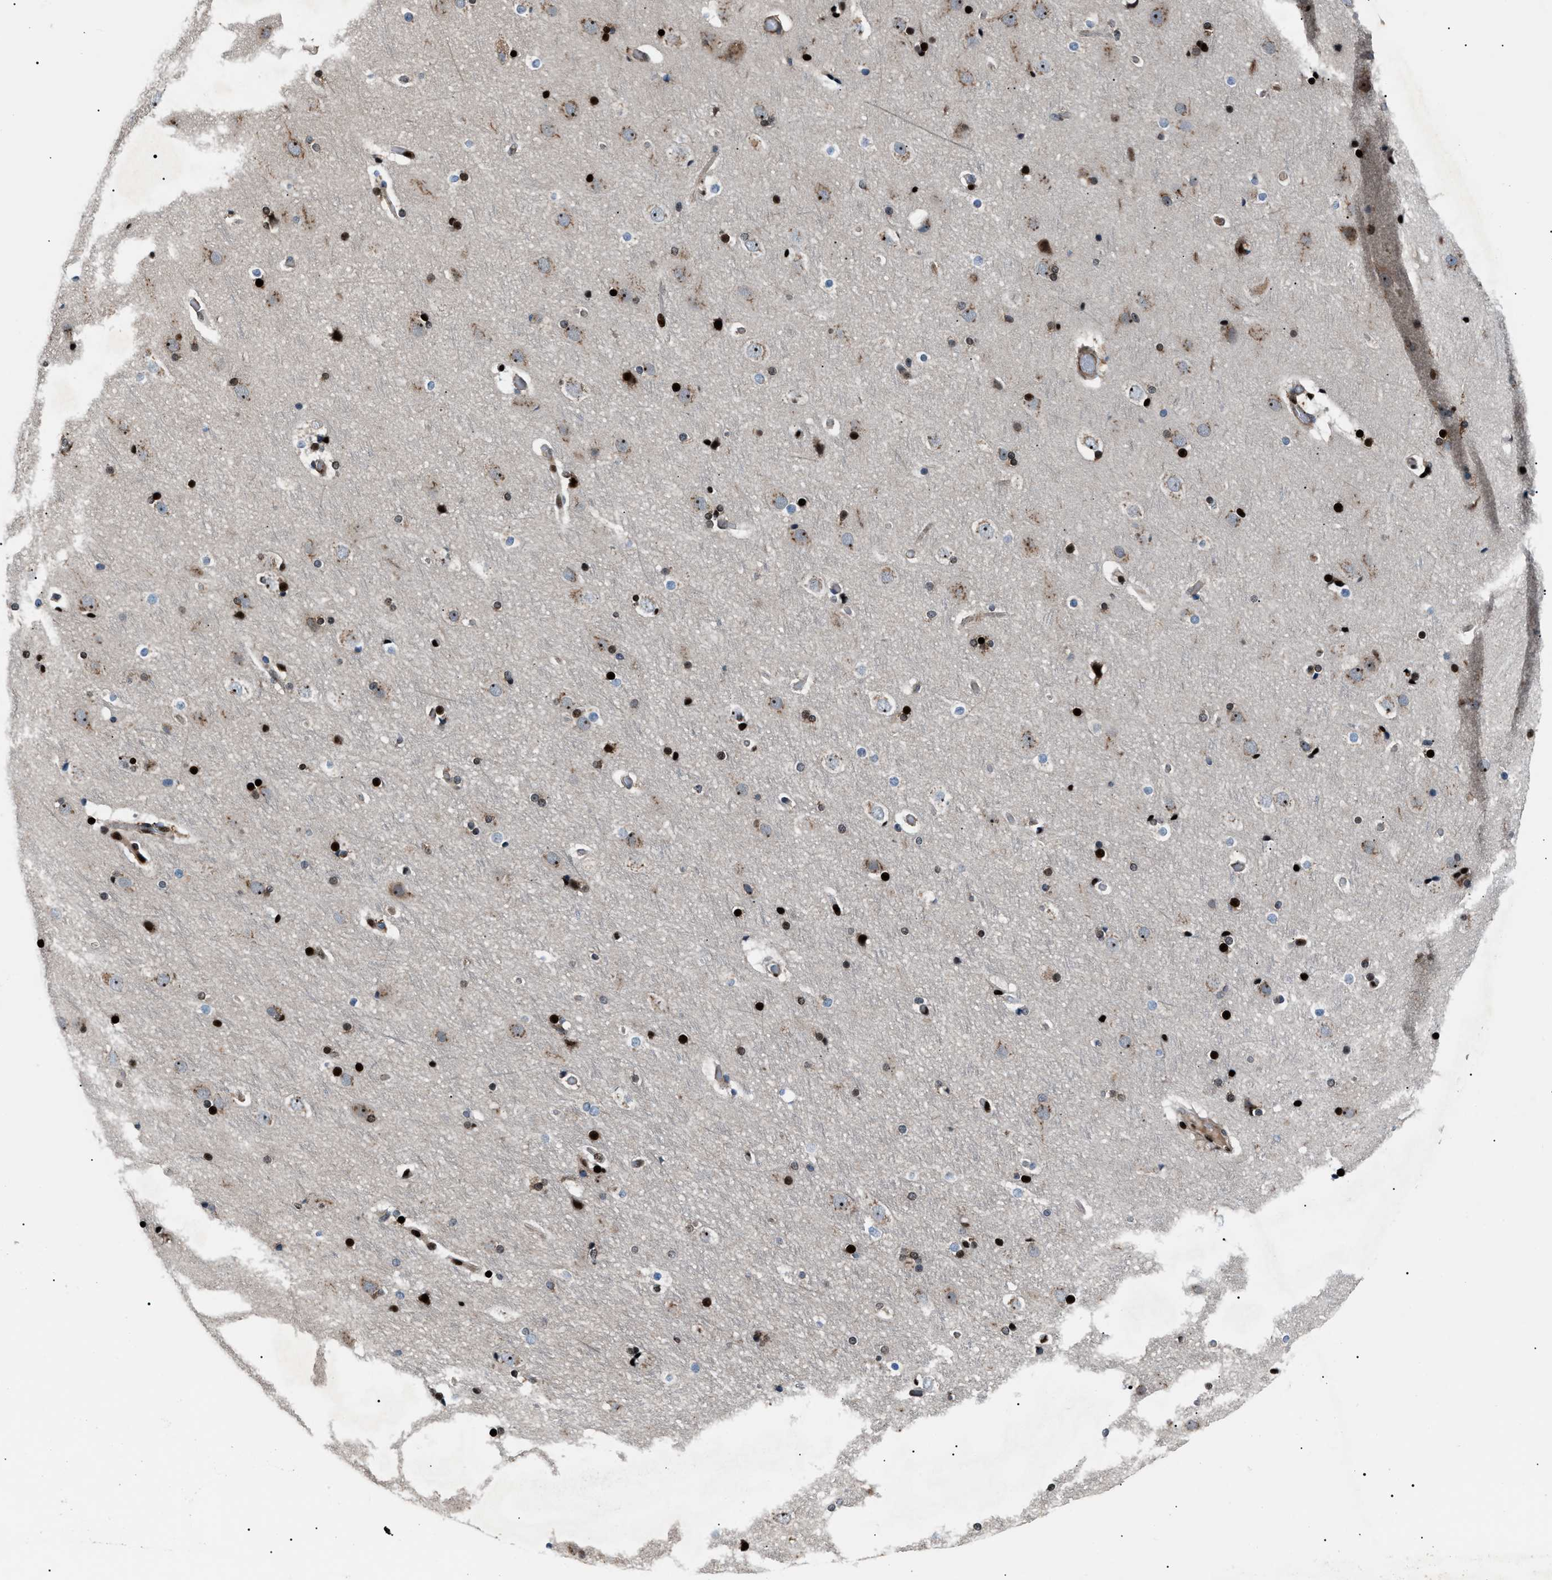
{"staining": {"intensity": "moderate", "quantity": "25%-75%", "location": "nuclear"}, "tissue": "cerebral cortex", "cell_type": "Endothelial cells", "image_type": "normal", "snomed": [{"axis": "morphology", "description": "Normal tissue, NOS"}, {"axis": "topography", "description": "Cerebral cortex"}], "caption": "Brown immunohistochemical staining in unremarkable human cerebral cortex reveals moderate nuclear expression in about 25%-75% of endothelial cells.", "gene": "PRKX", "patient": {"sex": "male", "age": 57}}